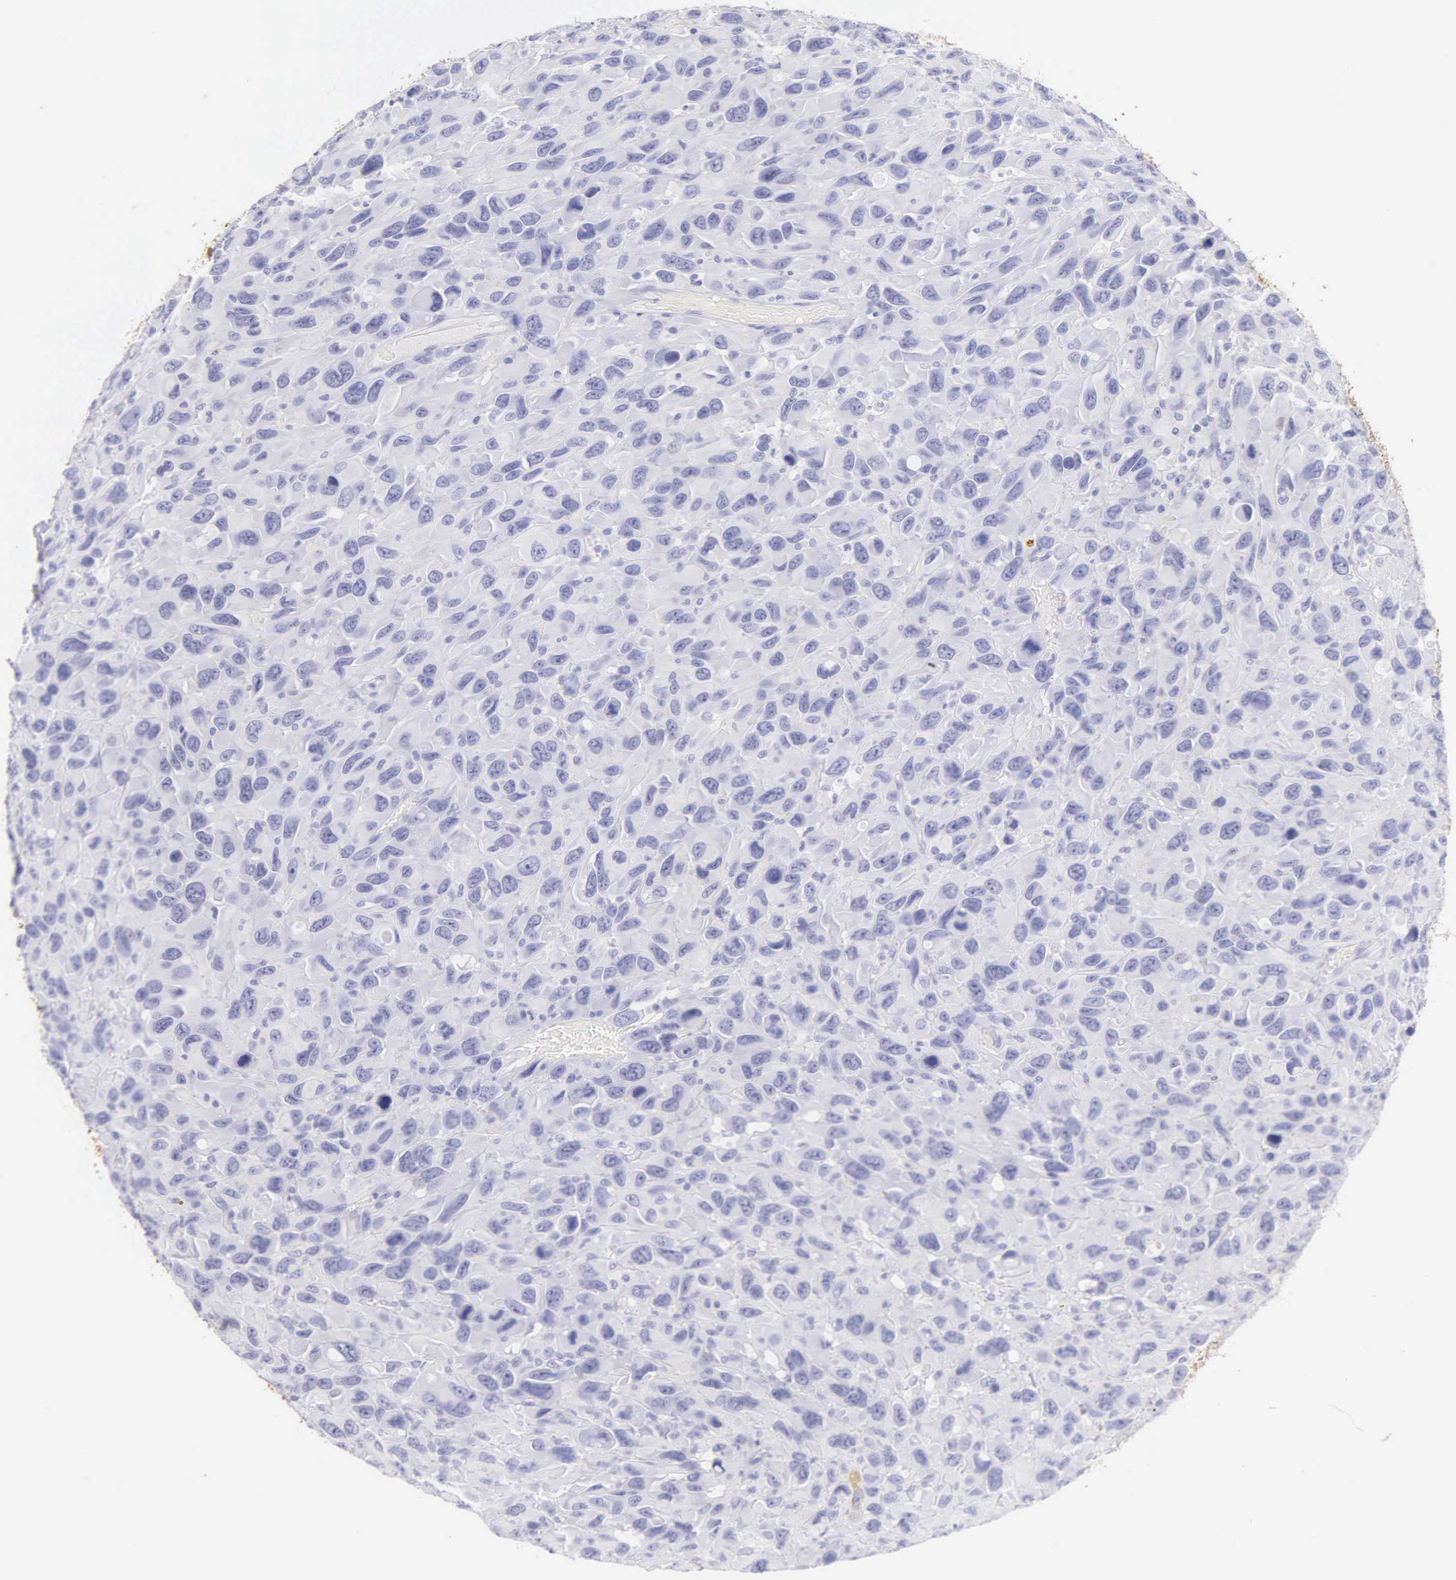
{"staining": {"intensity": "negative", "quantity": "none", "location": "none"}, "tissue": "renal cancer", "cell_type": "Tumor cells", "image_type": "cancer", "snomed": [{"axis": "morphology", "description": "Adenocarcinoma, NOS"}, {"axis": "topography", "description": "Kidney"}], "caption": "Renal cancer was stained to show a protein in brown. There is no significant staining in tumor cells.", "gene": "KRT17", "patient": {"sex": "male", "age": 79}}